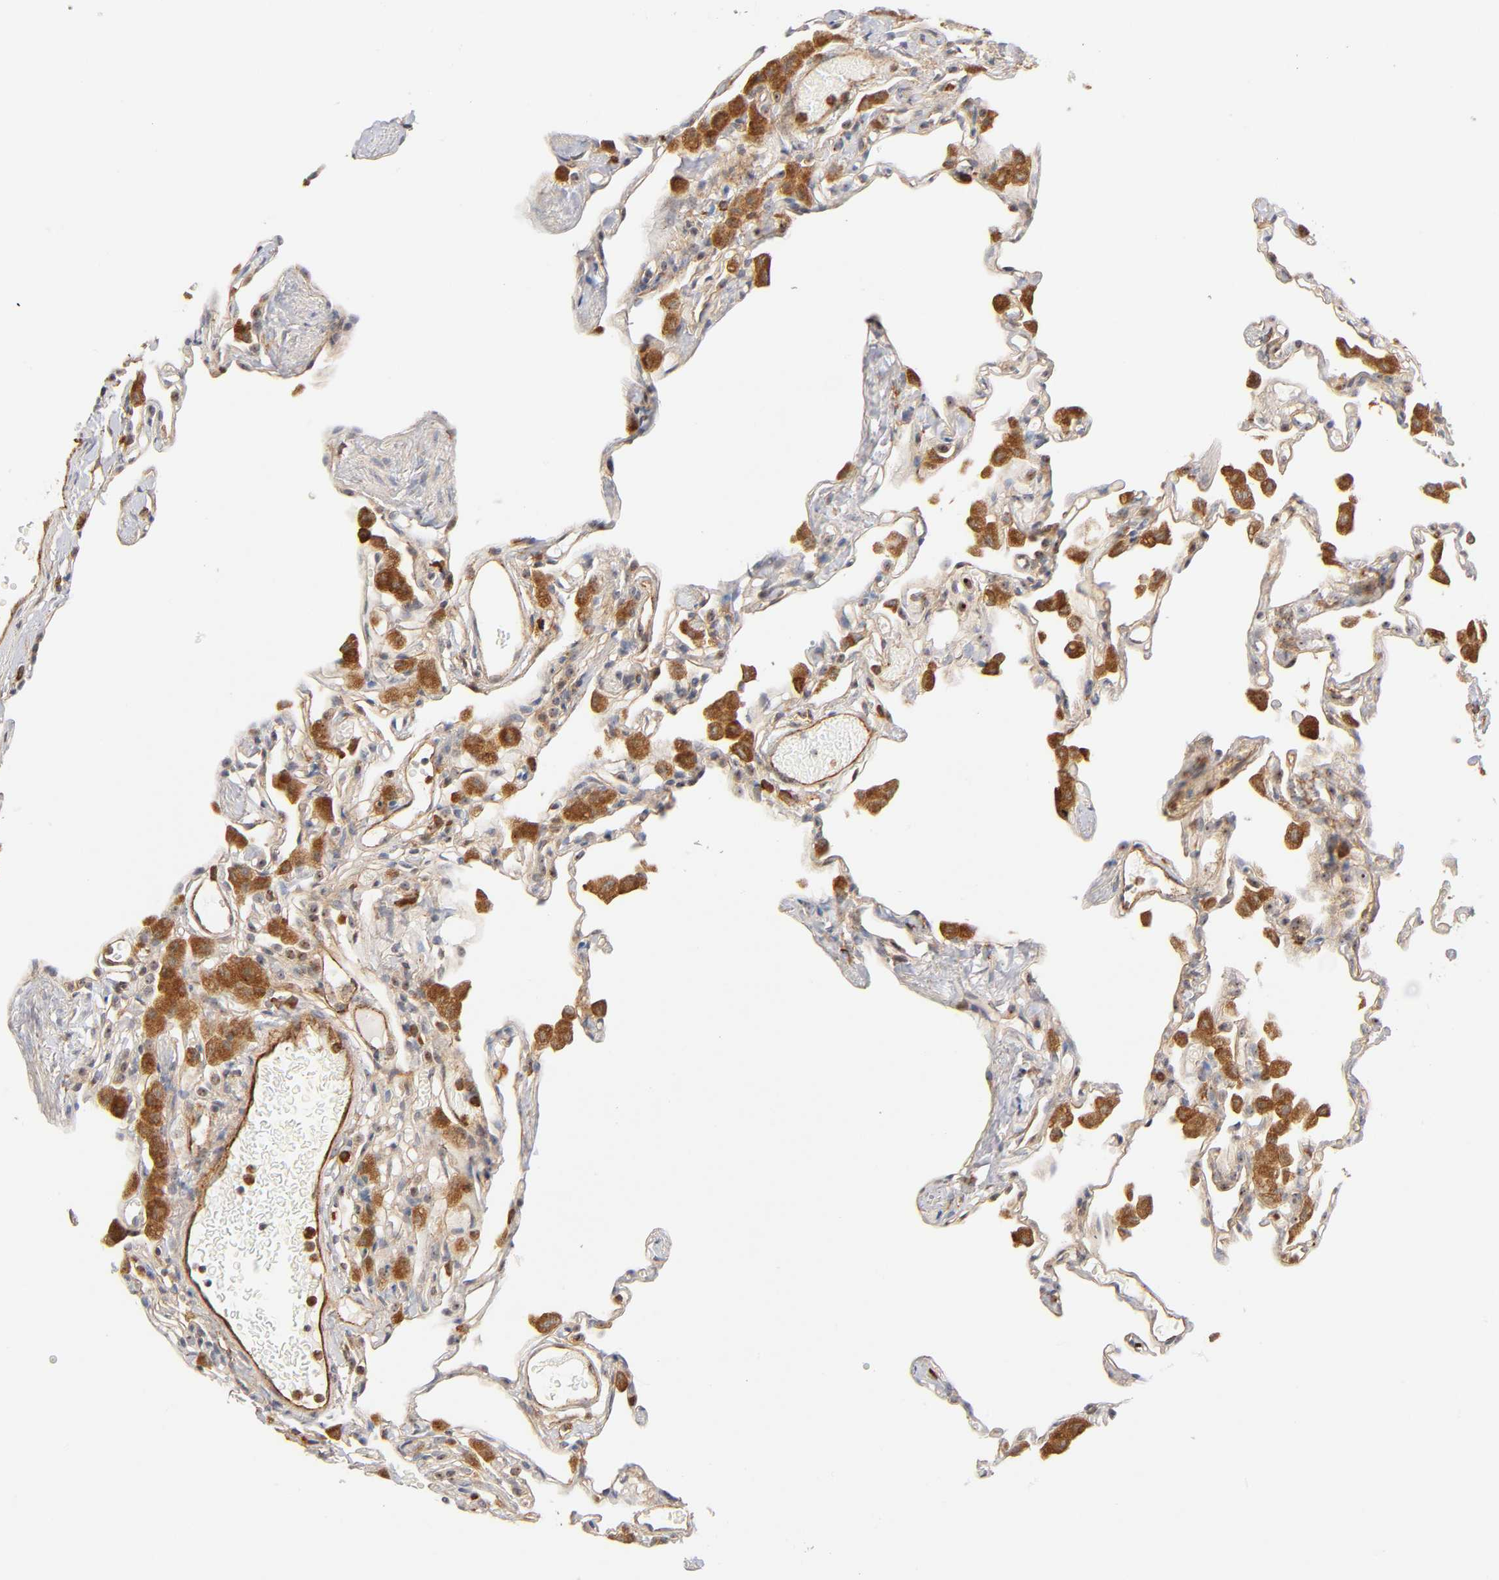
{"staining": {"intensity": "weak", "quantity": ">75%", "location": "cytoplasmic/membranous"}, "tissue": "lung", "cell_type": "Alveolar cells", "image_type": "normal", "snomed": [{"axis": "morphology", "description": "Normal tissue, NOS"}, {"axis": "topography", "description": "Lung"}], "caption": "Weak cytoplasmic/membranous expression for a protein is identified in approximately >75% of alveolar cells of benign lung using immunohistochemistry (IHC).", "gene": "PLD1", "patient": {"sex": "female", "age": 49}}